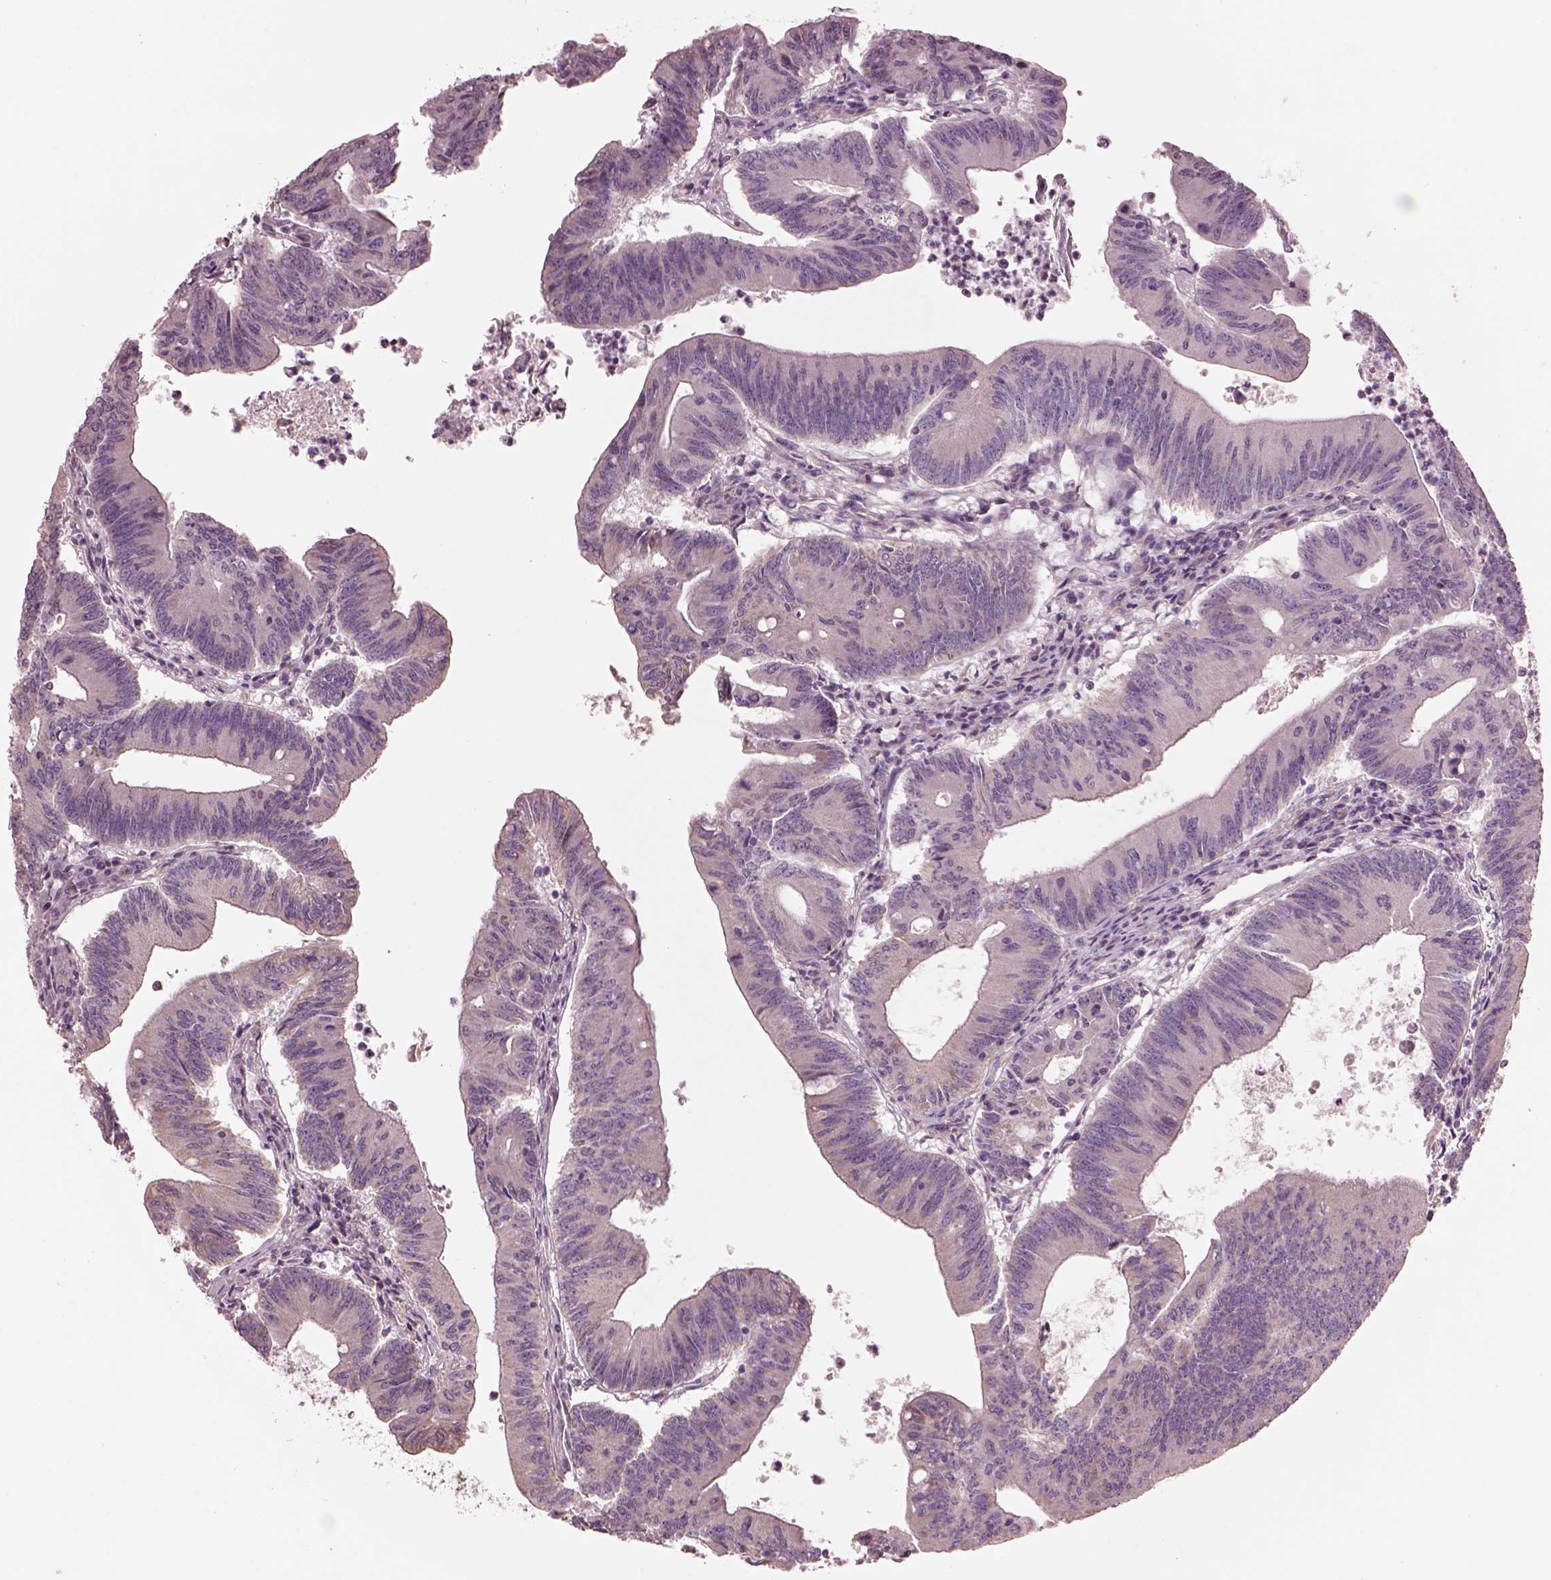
{"staining": {"intensity": "negative", "quantity": "none", "location": "none"}, "tissue": "colorectal cancer", "cell_type": "Tumor cells", "image_type": "cancer", "snomed": [{"axis": "morphology", "description": "Adenocarcinoma, NOS"}, {"axis": "topography", "description": "Colon"}], "caption": "Tumor cells show no significant positivity in colorectal cancer (adenocarcinoma).", "gene": "SPATA7", "patient": {"sex": "female", "age": 70}}